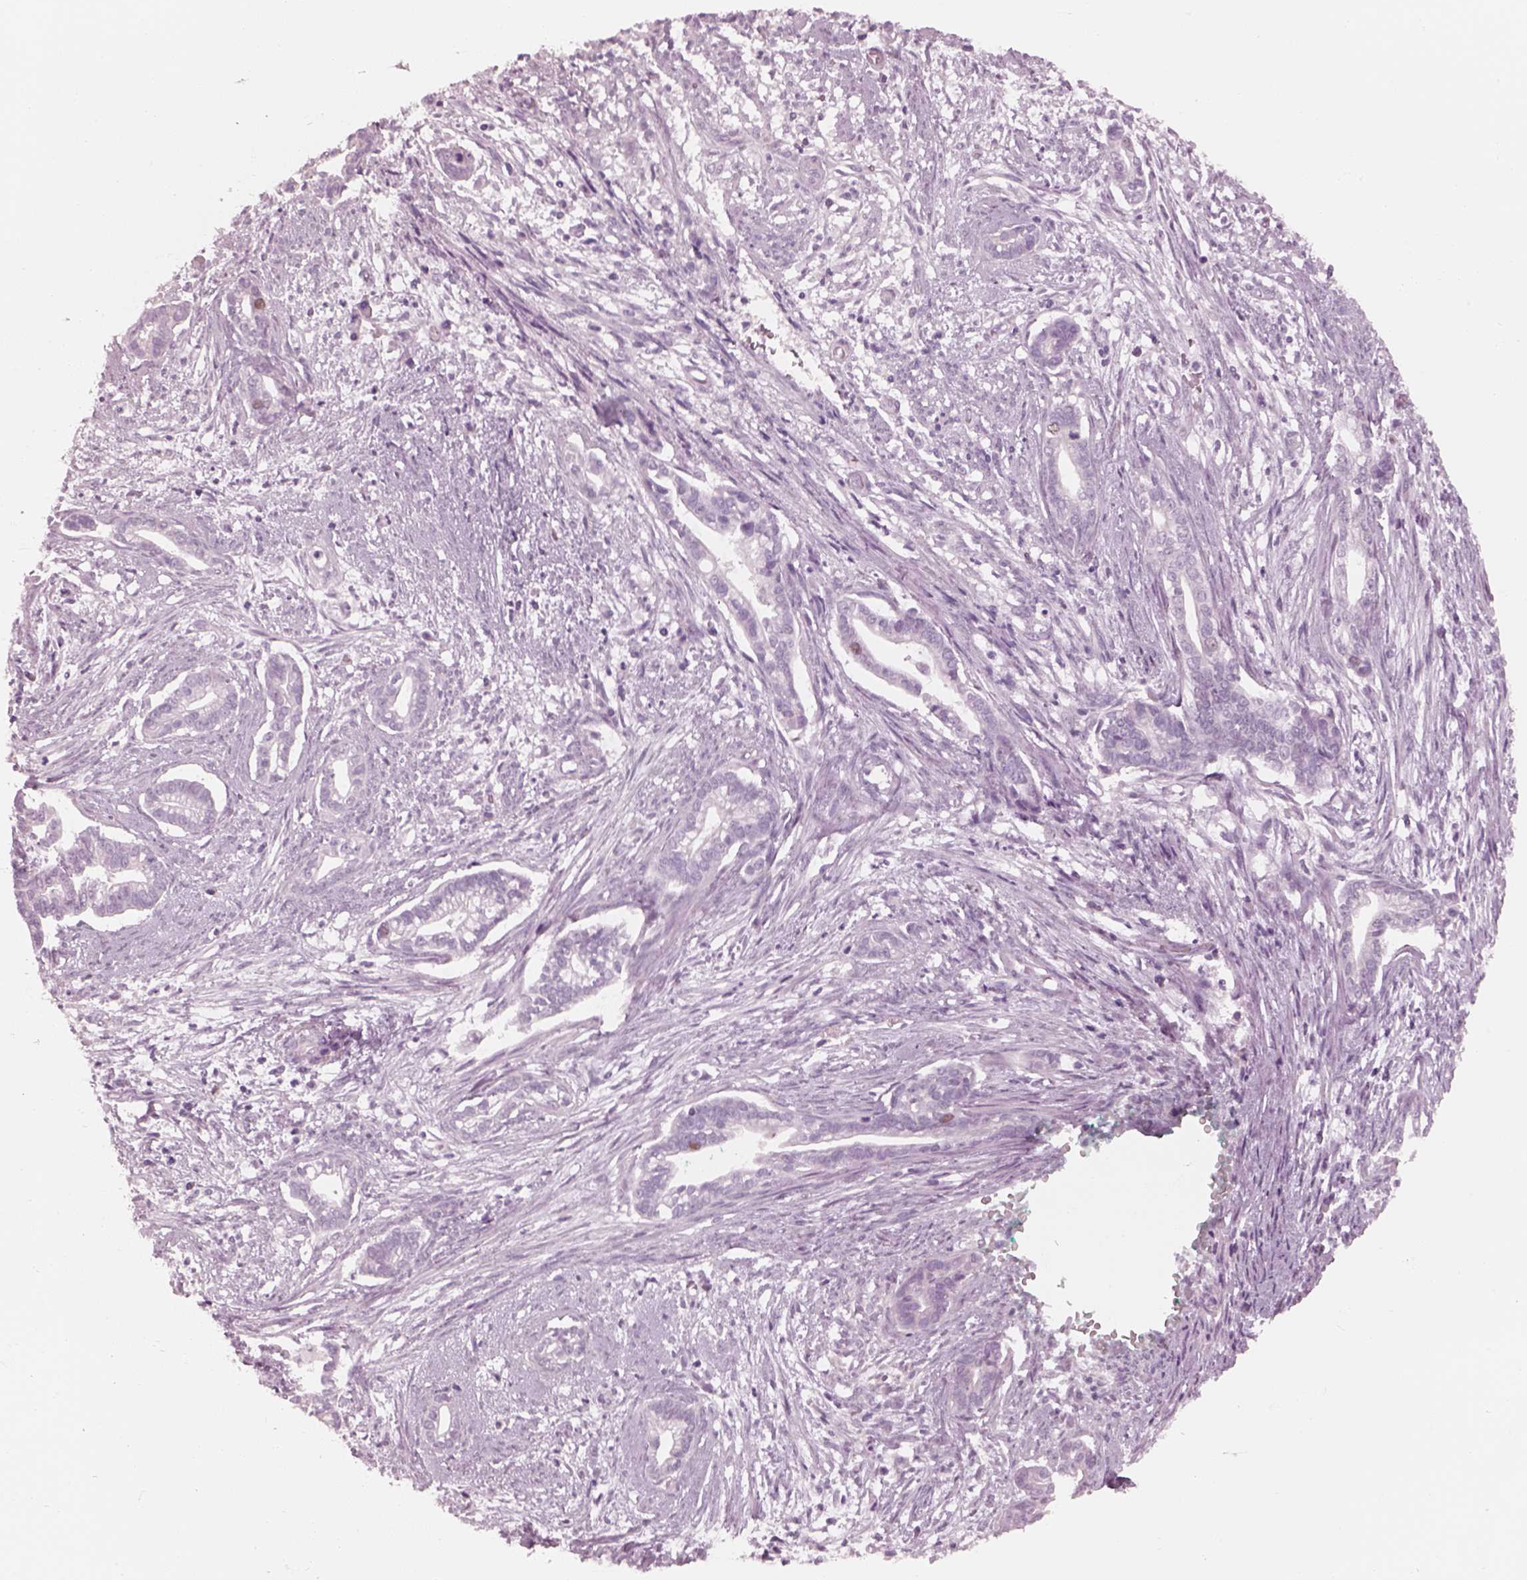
{"staining": {"intensity": "negative", "quantity": "none", "location": "none"}, "tissue": "cervical cancer", "cell_type": "Tumor cells", "image_type": "cancer", "snomed": [{"axis": "morphology", "description": "Adenocarcinoma, NOS"}, {"axis": "topography", "description": "Cervix"}], "caption": "Cervical cancer was stained to show a protein in brown. There is no significant expression in tumor cells. The staining is performed using DAB (3,3'-diaminobenzidine) brown chromogen with nuclei counter-stained in using hematoxylin.", "gene": "KRTAP24-1", "patient": {"sex": "female", "age": 62}}